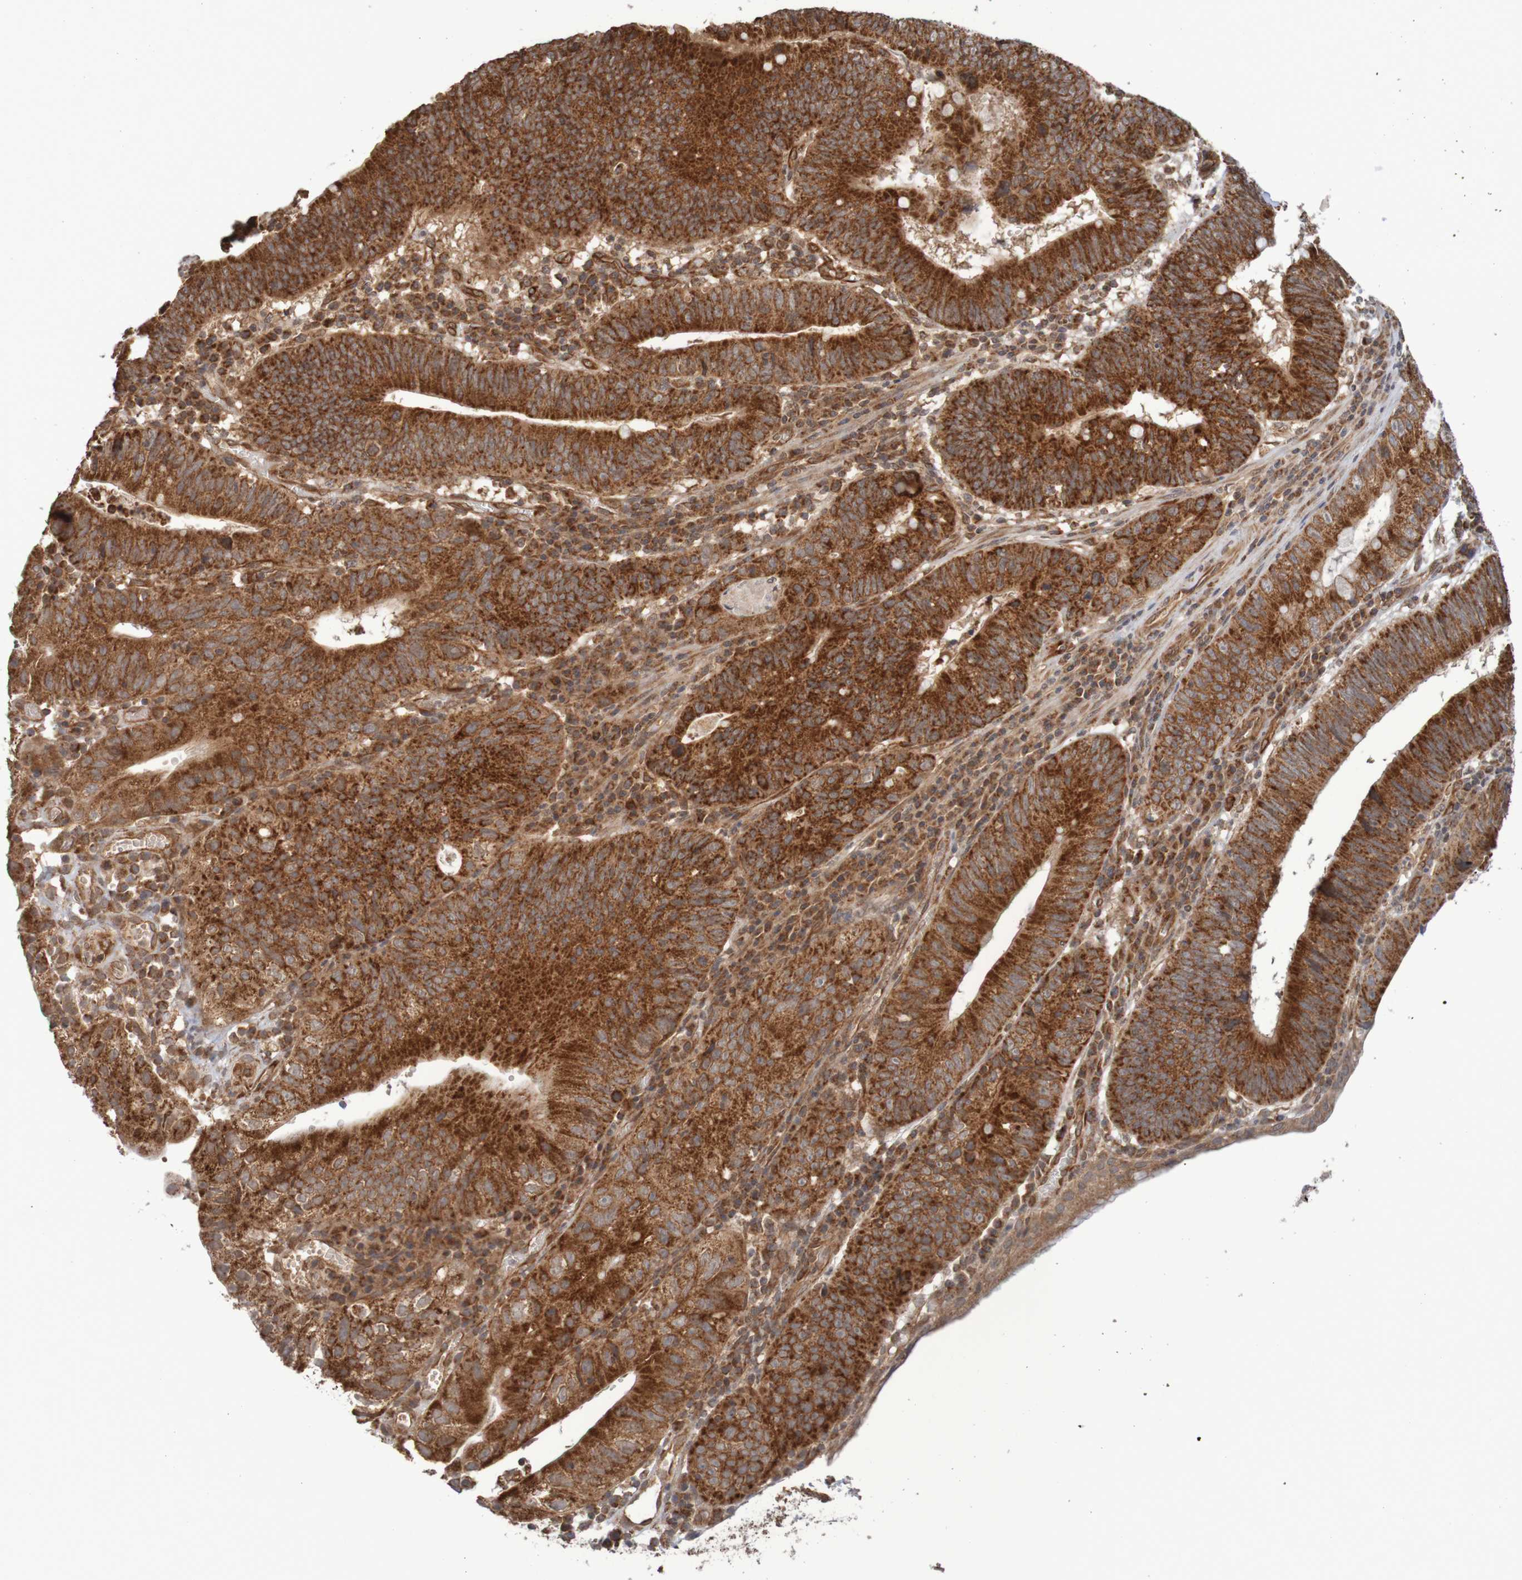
{"staining": {"intensity": "strong", "quantity": ">75%", "location": "cytoplasmic/membranous"}, "tissue": "stomach cancer", "cell_type": "Tumor cells", "image_type": "cancer", "snomed": [{"axis": "morphology", "description": "Adenocarcinoma, NOS"}, {"axis": "topography", "description": "Stomach"}], "caption": "There is high levels of strong cytoplasmic/membranous expression in tumor cells of adenocarcinoma (stomach), as demonstrated by immunohistochemical staining (brown color).", "gene": "MRPL52", "patient": {"sex": "male", "age": 59}}